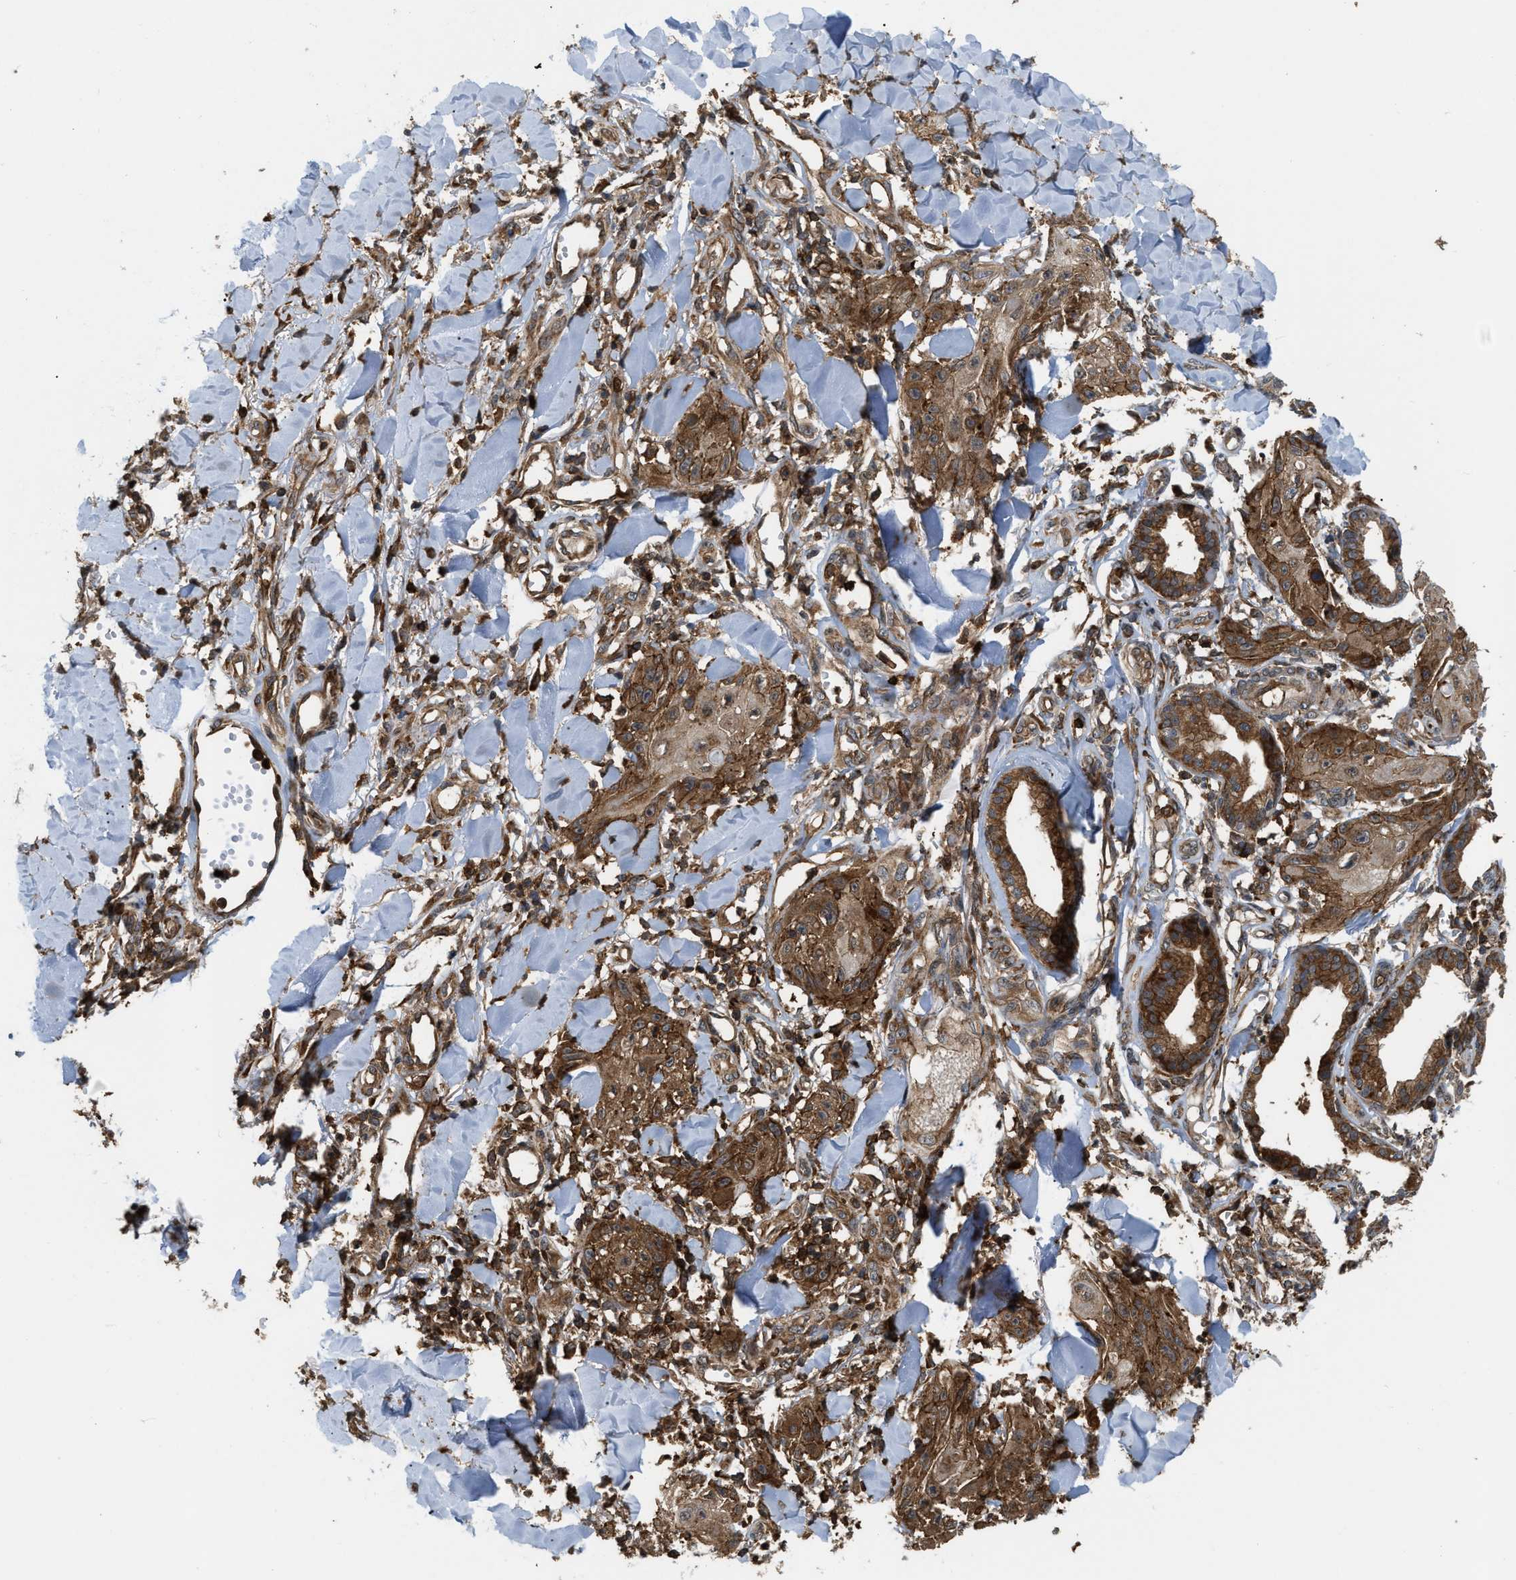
{"staining": {"intensity": "strong", "quantity": ">75%", "location": "cytoplasmic/membranous"}, "tissue": "skin cancer", "cell_type": "Tumor cells", "image_type": "cancer", "snomed": [{"axis": "morphology", "description": "Squamous cell carcinoma, NOS"}, {"axis": "topography", "description": "Skin"}], "caption": "Skin cancer (squamous cell carcinoma) stained for a protein (brown) displays strong cytoplasmic/membranous positive staining in approximately >75% of tumor cells.", "gene": "IQCE", "patient": {"sex": "male", "age": 74}}